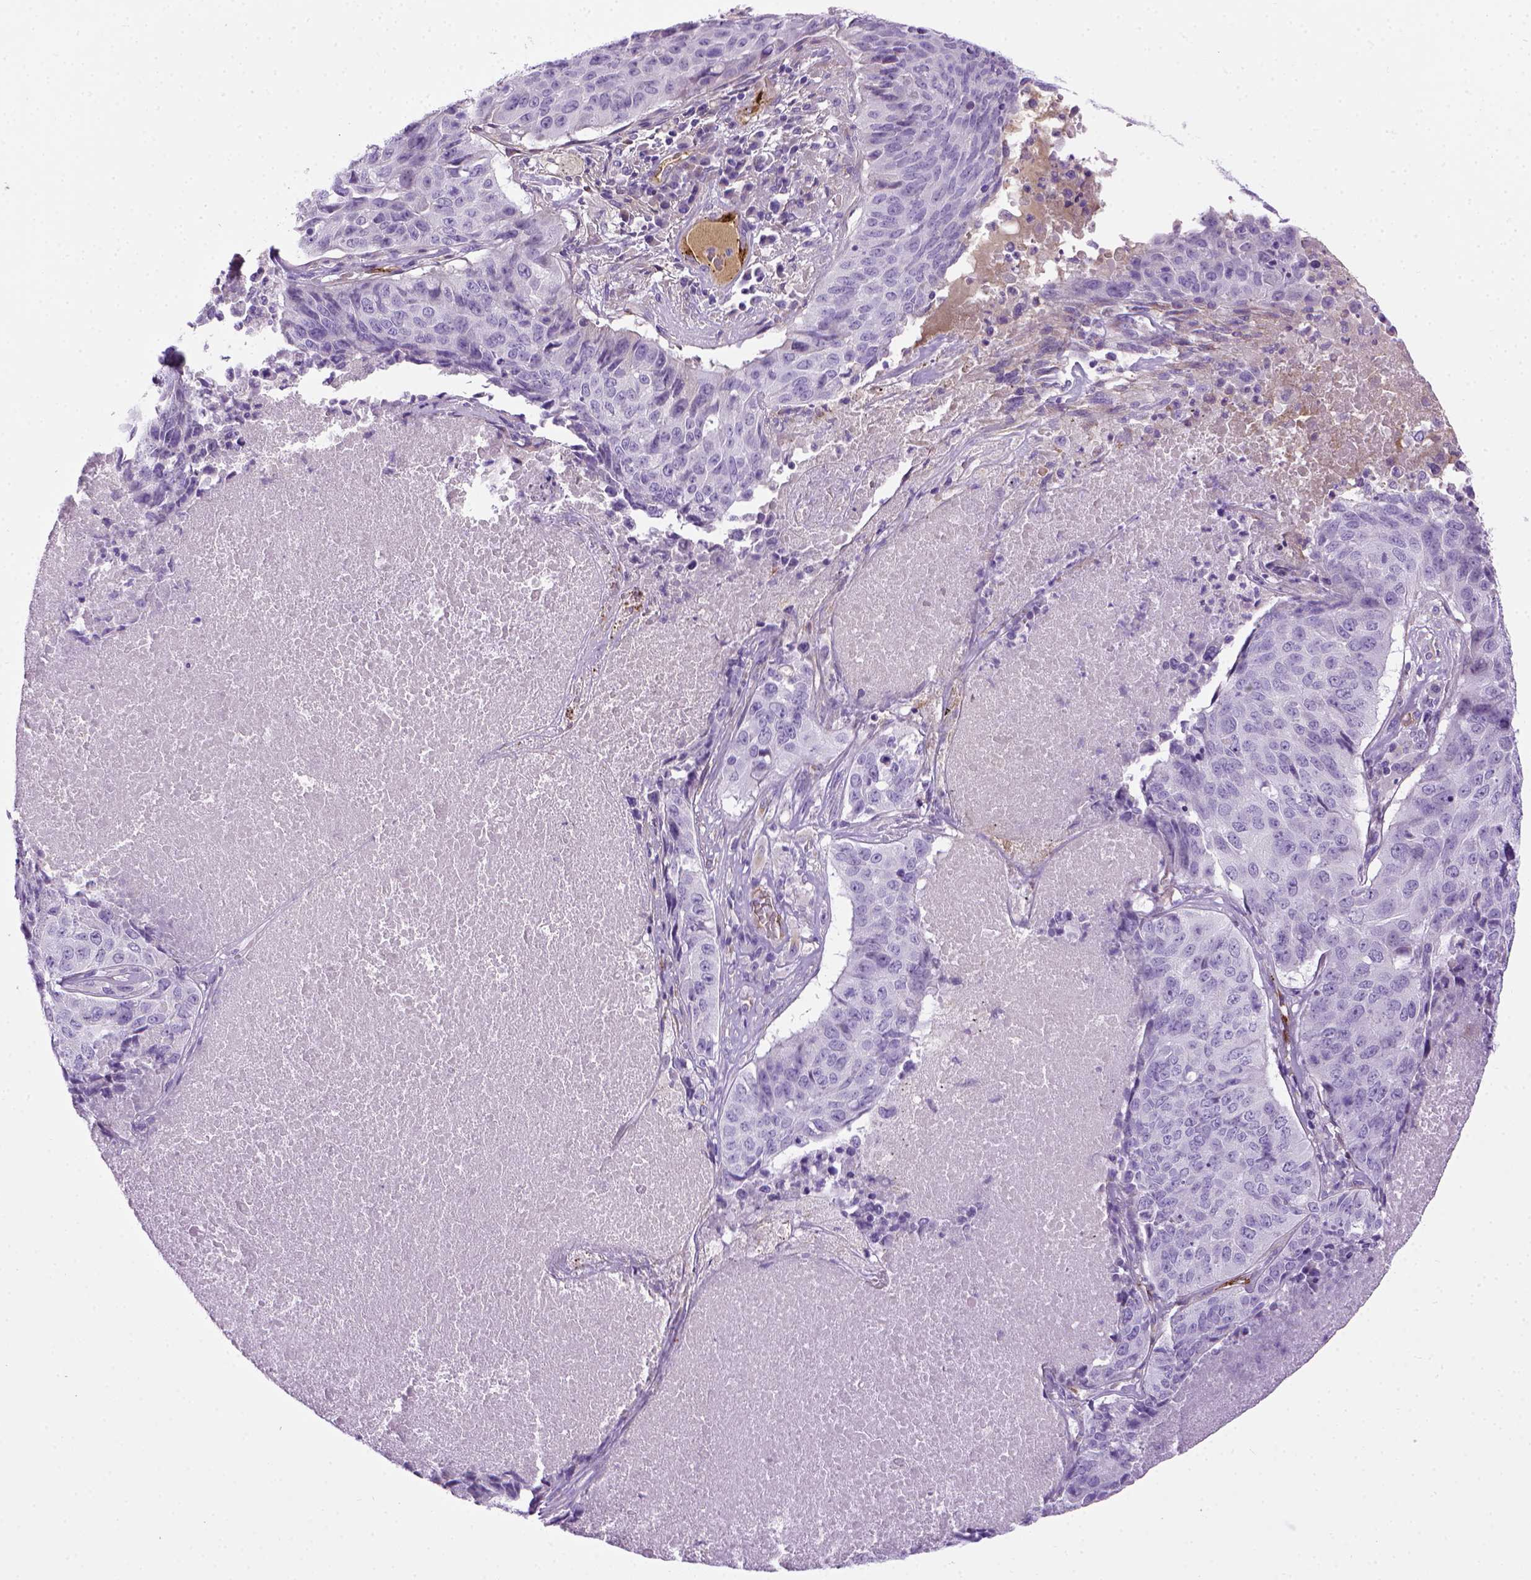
{"staining": {"intensity": "negative", "quantity": "none", "location": "none"}, "tissue": "lung cancer", "cell_type": "Tumor cells", "image_type": "cancer", "snomed": [{"axis": "morphology", "description": "Normal tissue, NOS"}, {"axis": "morphology", "description": "Squamous cell carcinoma, NOS"}, {"axis": "topography", "description": "Bronchus"}, {"axis": "topography", "description": "Lung"}], "caption": "This image is of squamous cell carcinoma (lung) stained with IHC to label a protein in brown with the nuclei are counter-stained blue. There is no staining in tumor cells.", "gene": "VWF", "patient": {"sex": "male", "age": 64}}